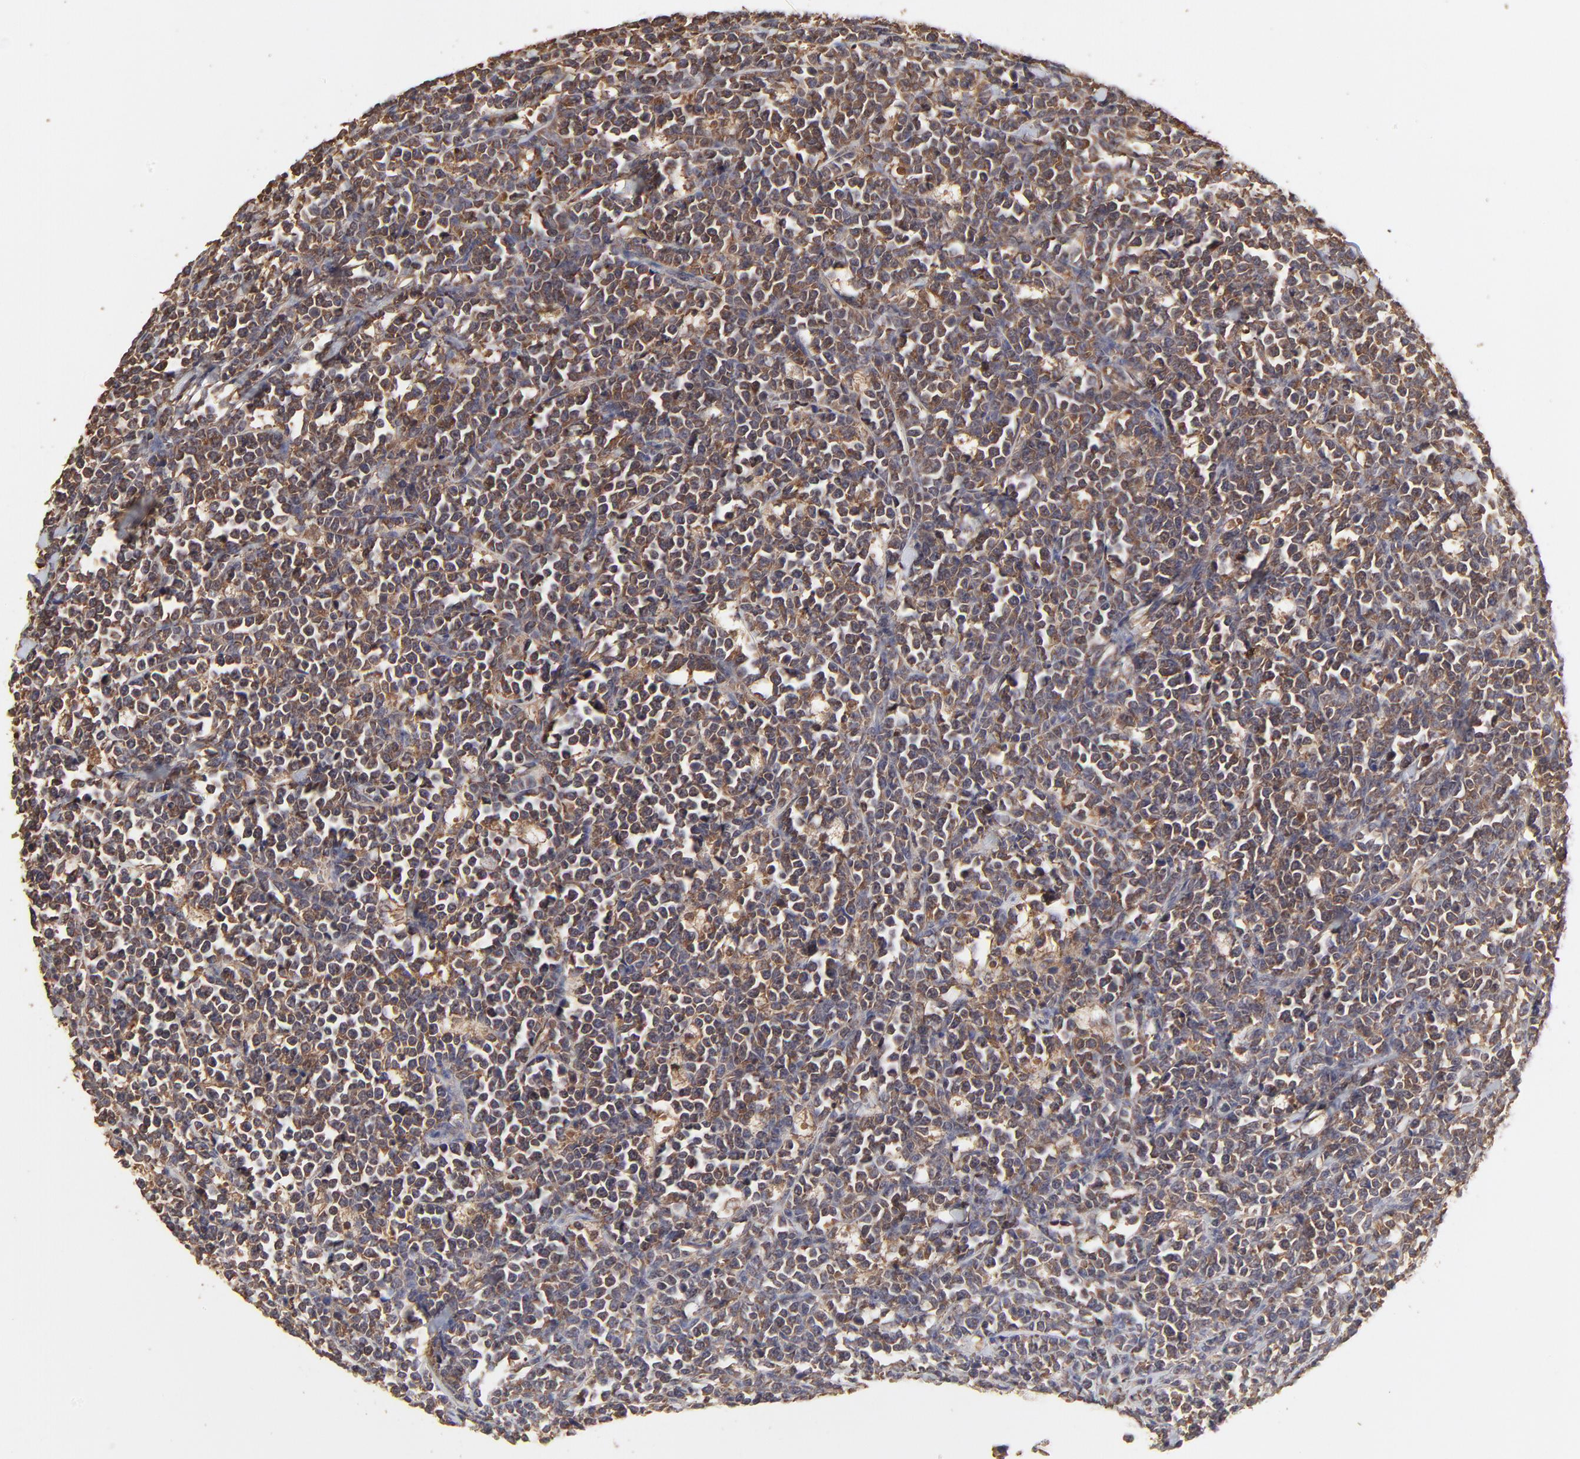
{"staining": {"intensity": "moderate", "quantity": ">75%", "location": "cytoplasmic/membranous"}, "tissue": "lymphoma", "cell_type": "Tumor cells", "image_type": "cancer", "snomed": [{"axis": "morphology", "description": "Malignant lymphoma, non-Hodgkin's type, High grade"}, {"axis": "topography", "description": "Small intestine"}, {"axis": "topography", "description": "Colon"}], "caption": "DAB immunohistochemical staining of human malignant lymphoma, non-Hodgkin's type (high-grade) exhibits moderate cytoplasmic/membranous protein expression in about >75% of tumor cells. (DAB (3,3'-diaminobenzidine) IHC, brown staining for protein, blue staining for nuclei).", "gene": "STON2", "patient": {"sex": "male", "age": 8}}